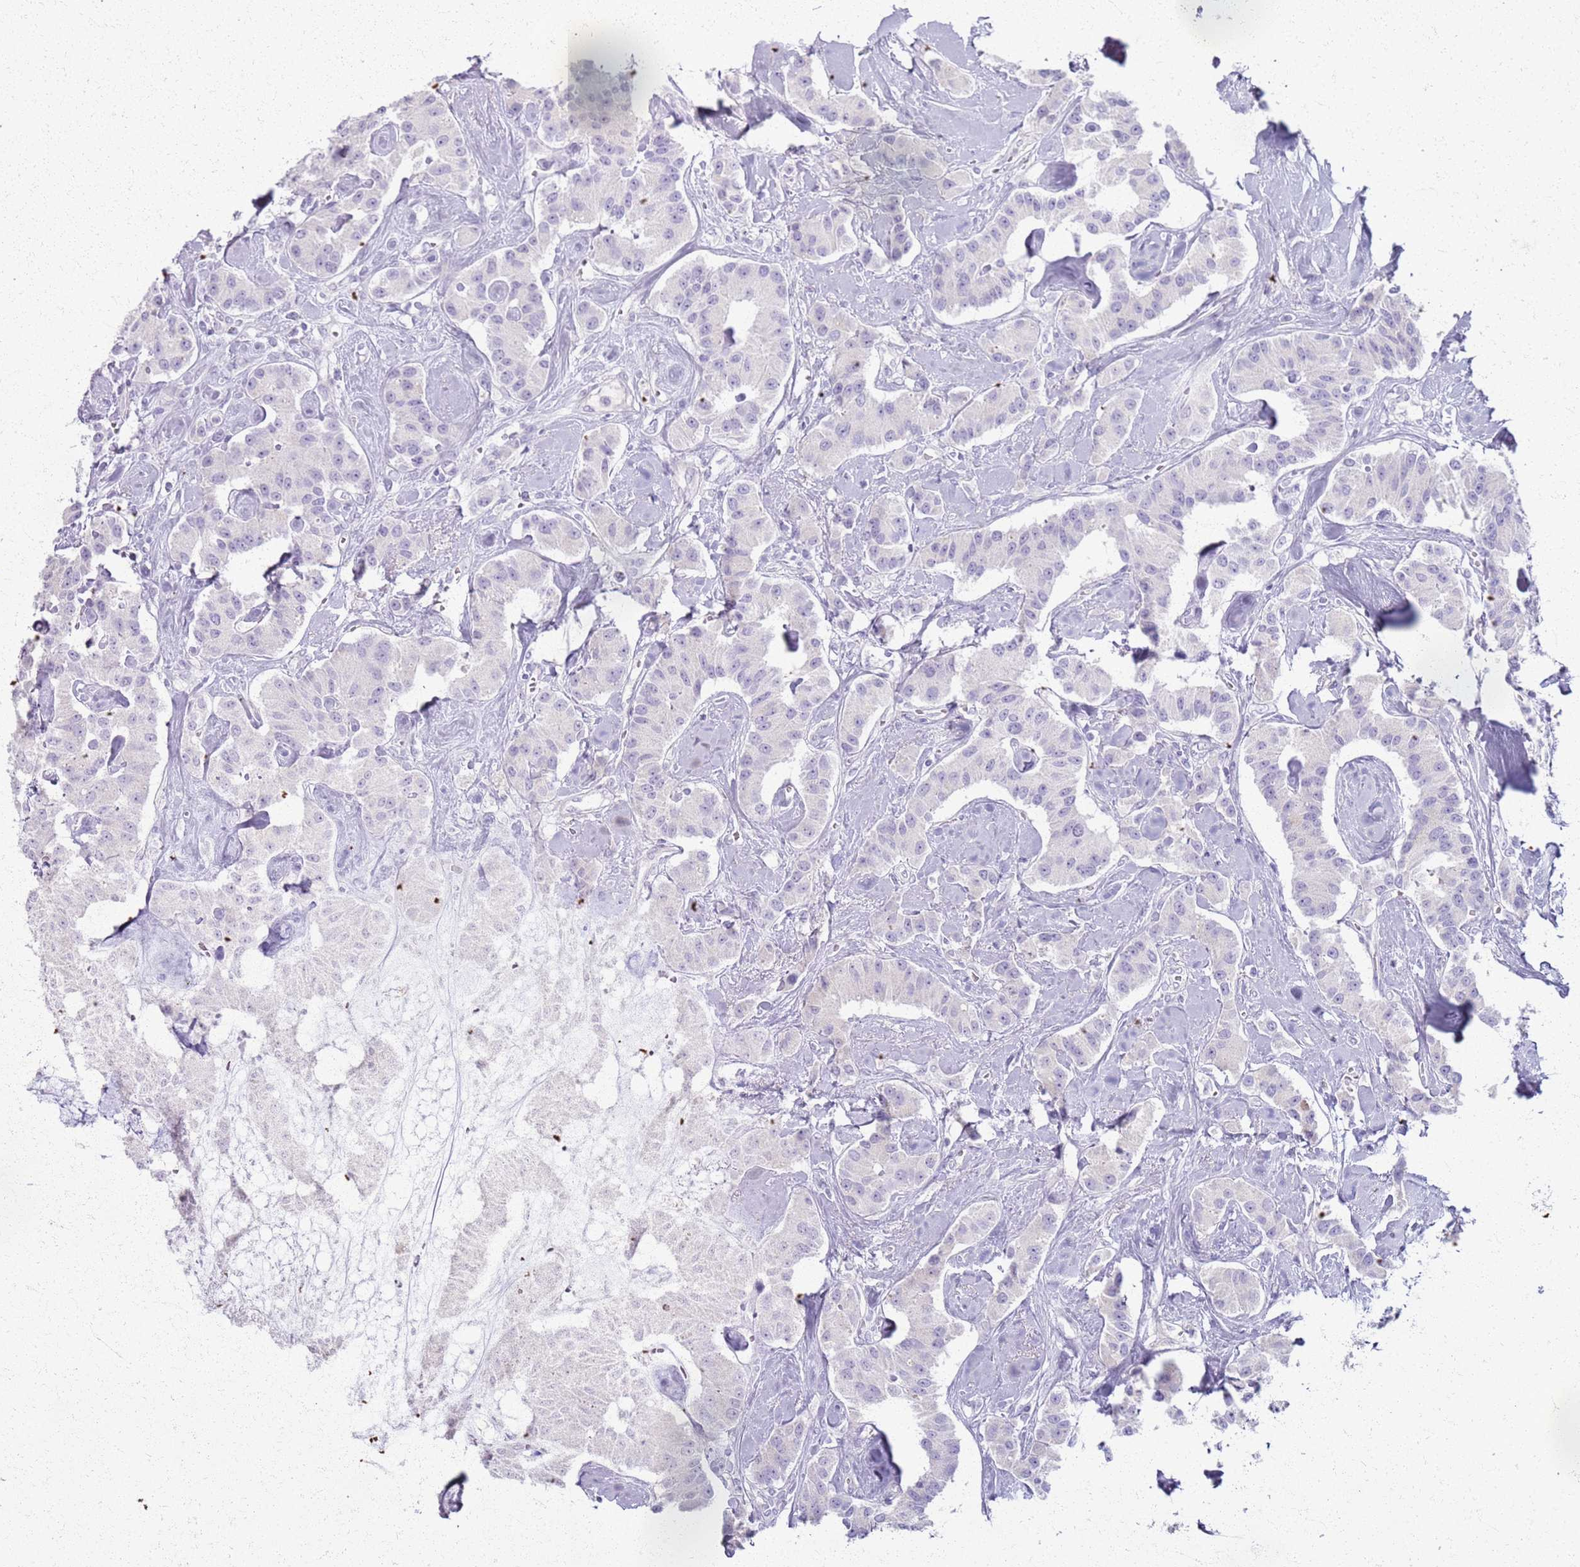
{"staining": {"intensity": "negative", "quantity": "none", "location": "none"}, "tissue": "carcinoid", "cell_type": "Tumor cells", "image_type": "cancer", "snomed": [{"axis": "morphology", "description": "Carcinoid, malignant, NOS"}, {"axis": "topography", "description": "Pancreas"}], "caption": "Malignant carcinoid was stained to show a protein in brown. There is no significant positivity in tumor cells.", "gene": "CSRP3", "patient": {"sex": "male", "age": 41}}